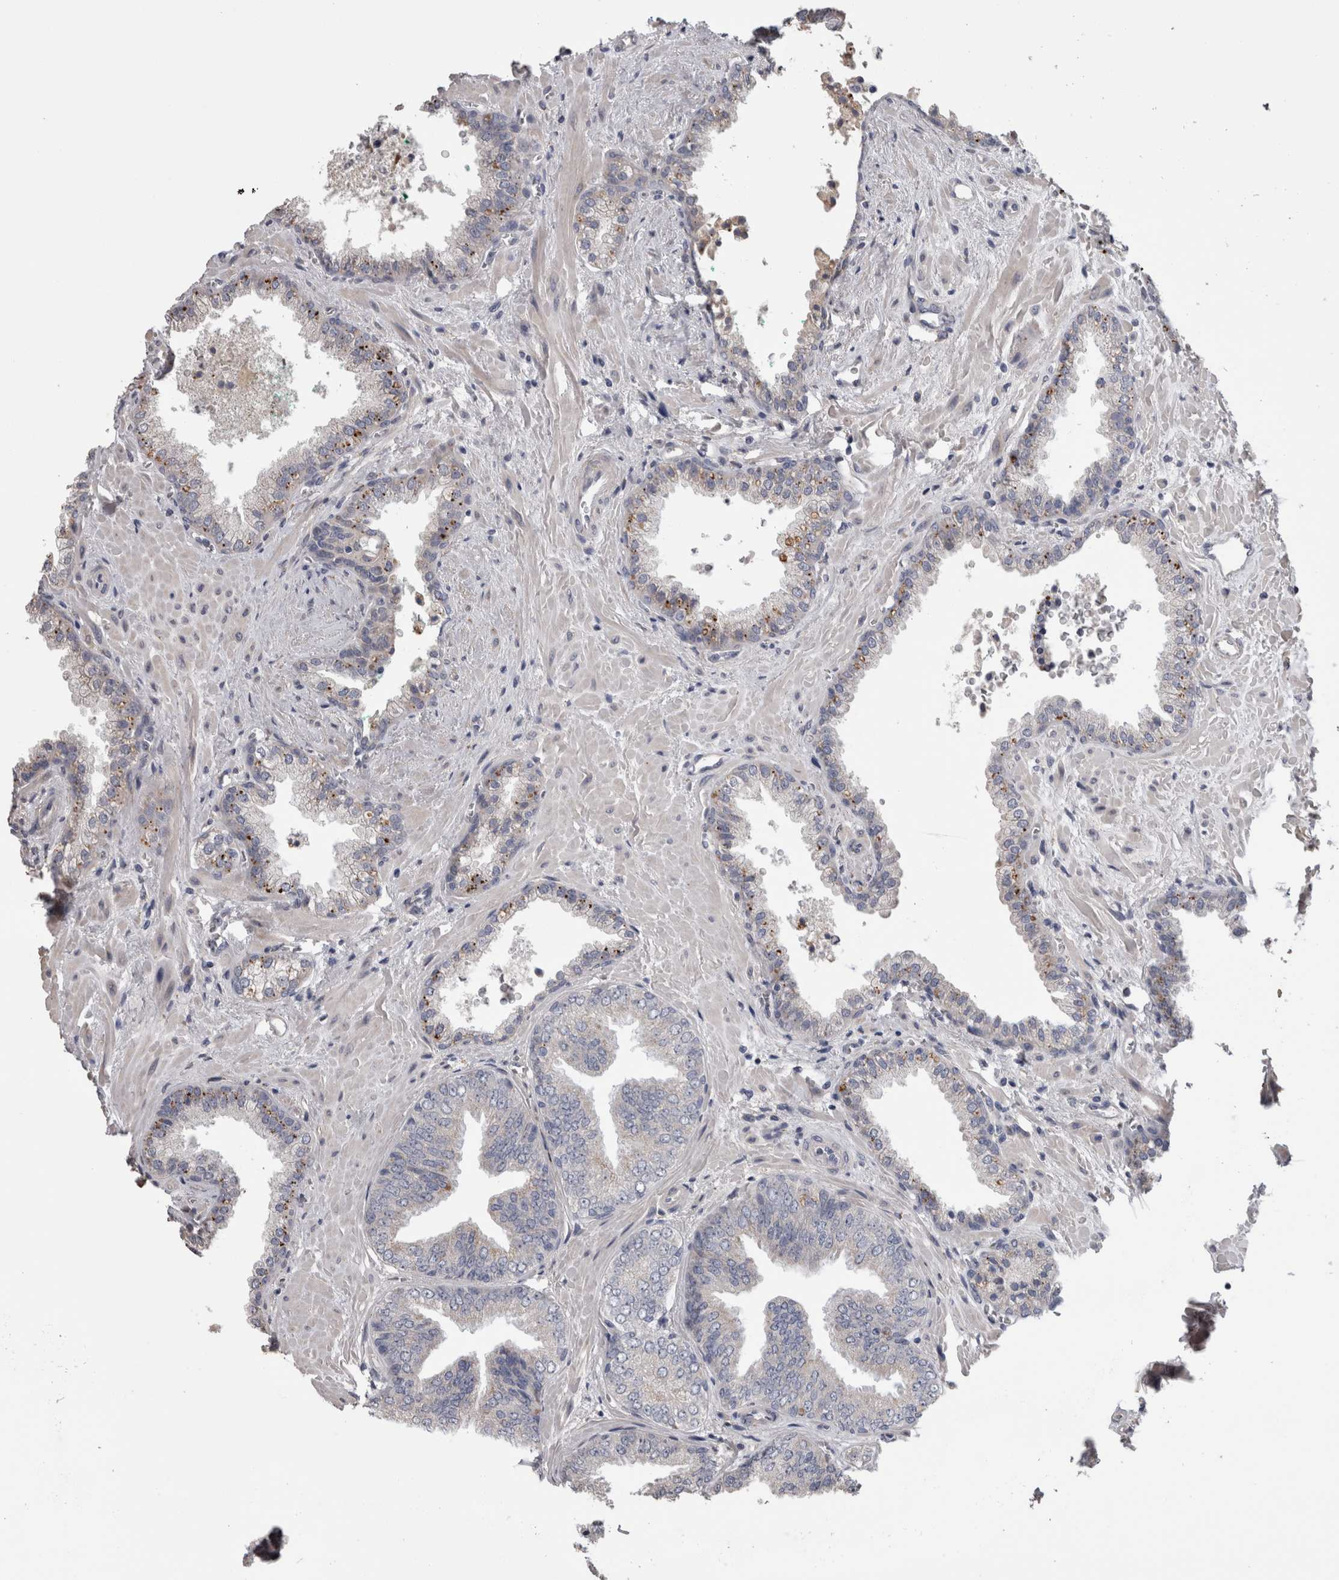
{"staining": {"intensity": "negative", "quantity": "none", "location": "none"}, "tissue": "prostate cancer", "cell_type": "Tumor cells", "image_type": "cancer", "snomed": [{"axis": "morphology", "description": "Adenocarcinoma, Low grade"}, {"axis": "topography", "description": "Prostate"}], "caption": "A high-resolution image shows immunohistochemistry staining of low-grade adenocarcinoma (prostate), which shows no significant expression in tumor cells. (Stains: DAB (3,3'-diaminobenzidine) IHC with hematoxylin counter stain, Microscopy: brightfield microscopy at high magnification).", "gene": "STC1", "patient": {"sex": "male", "age": 71}}